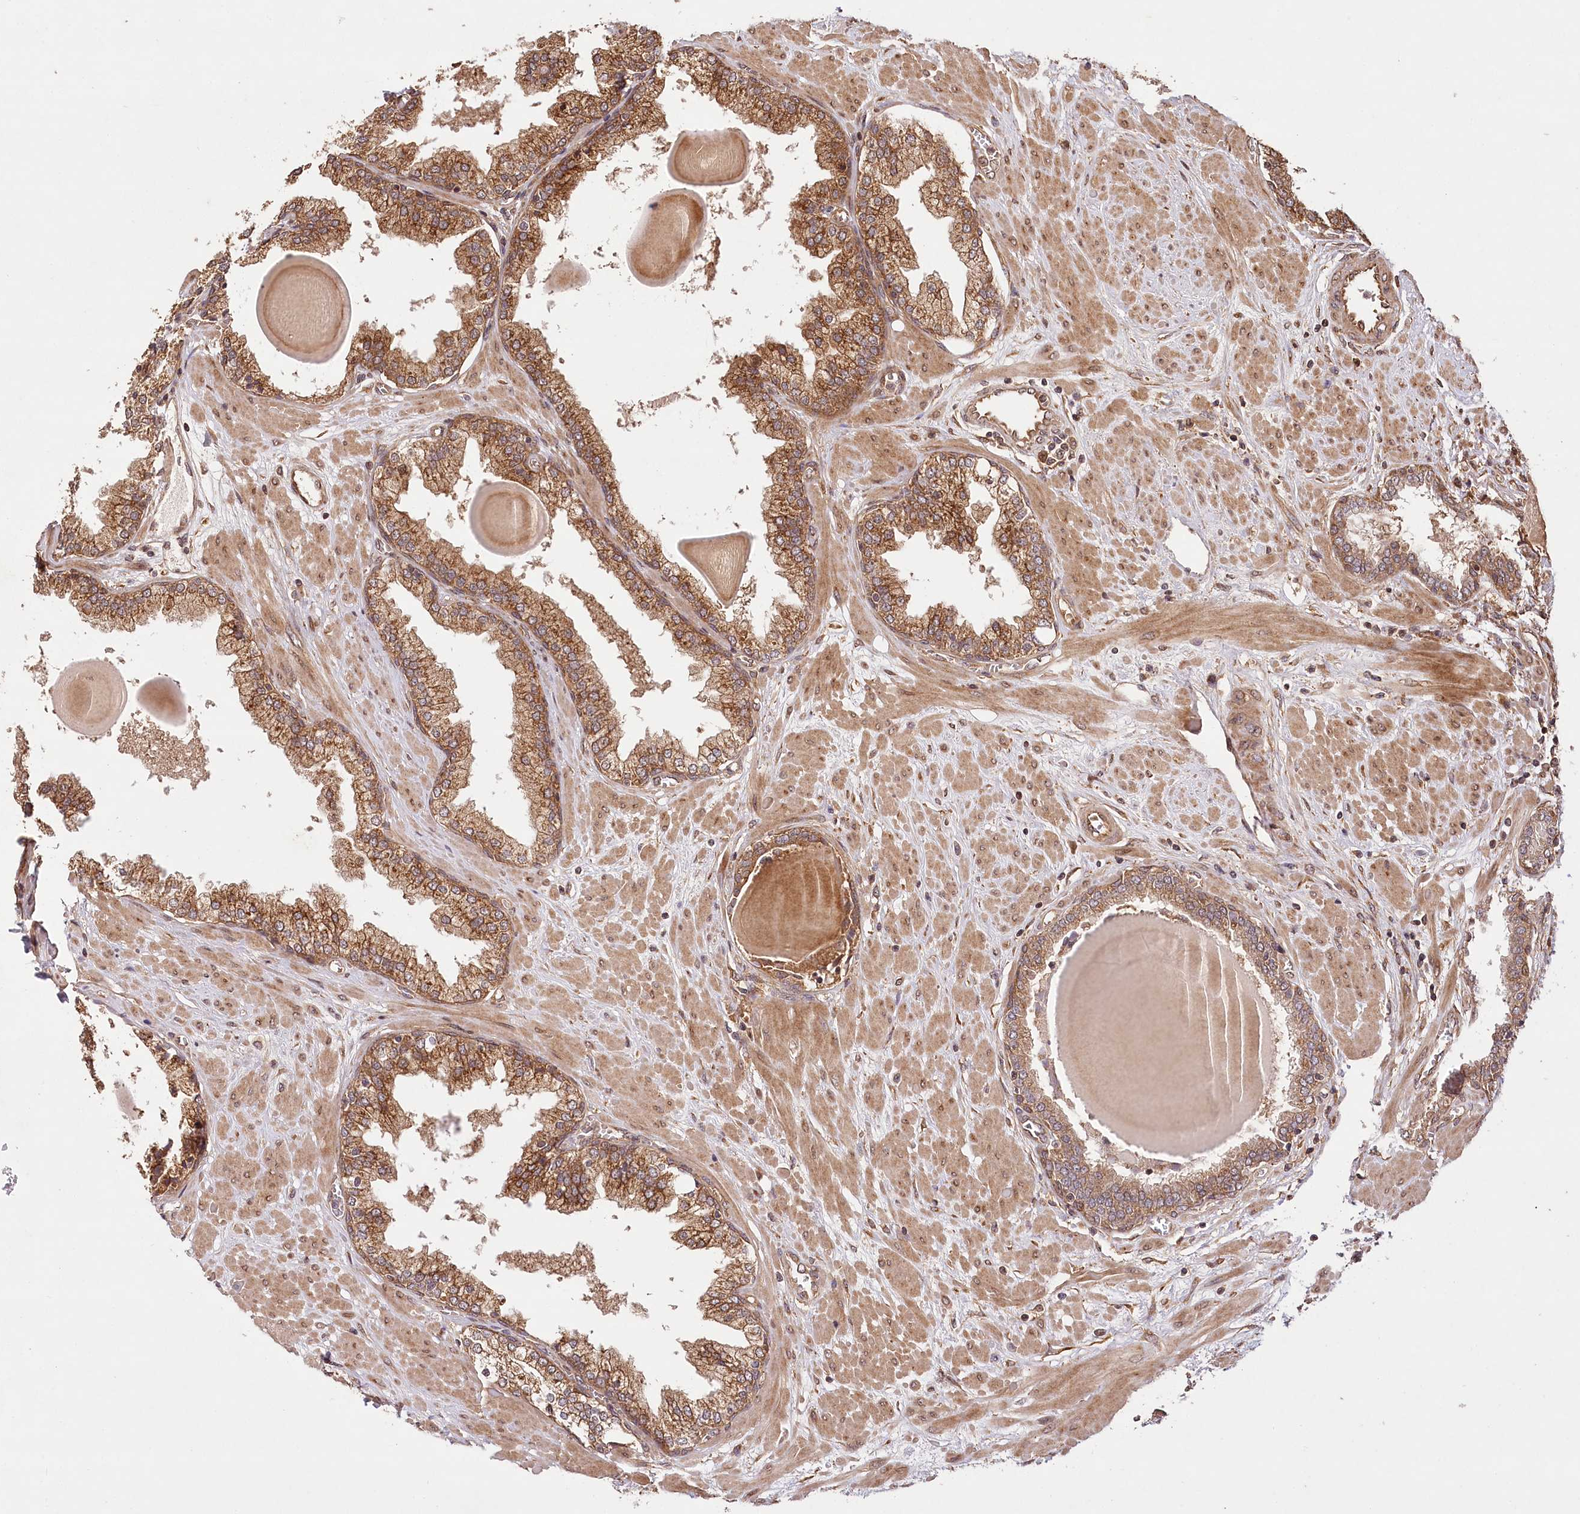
{"staining": {"intensity": "moderate", "quantity": ">75%", "location": "cytoplasmic/membranous"}, "tissue": "prostate", "cell_type": "Glandular cells", "image_type": "normal", "snomed": [{"axis": "morphology", "description": "Normal tissue, NOS"}, {"axis": "topography", "description": "Prostate"}], "caption": "This photomicrograph reveals normal prostate stained with IHC to label a protein in brown. The cytoplasmic/membranous of glandular cells show moderate positivity for the protein. Nuclei are counter-stained blue.", "gene": "LSS", "patient": {"sex": "male", "age": 51}}